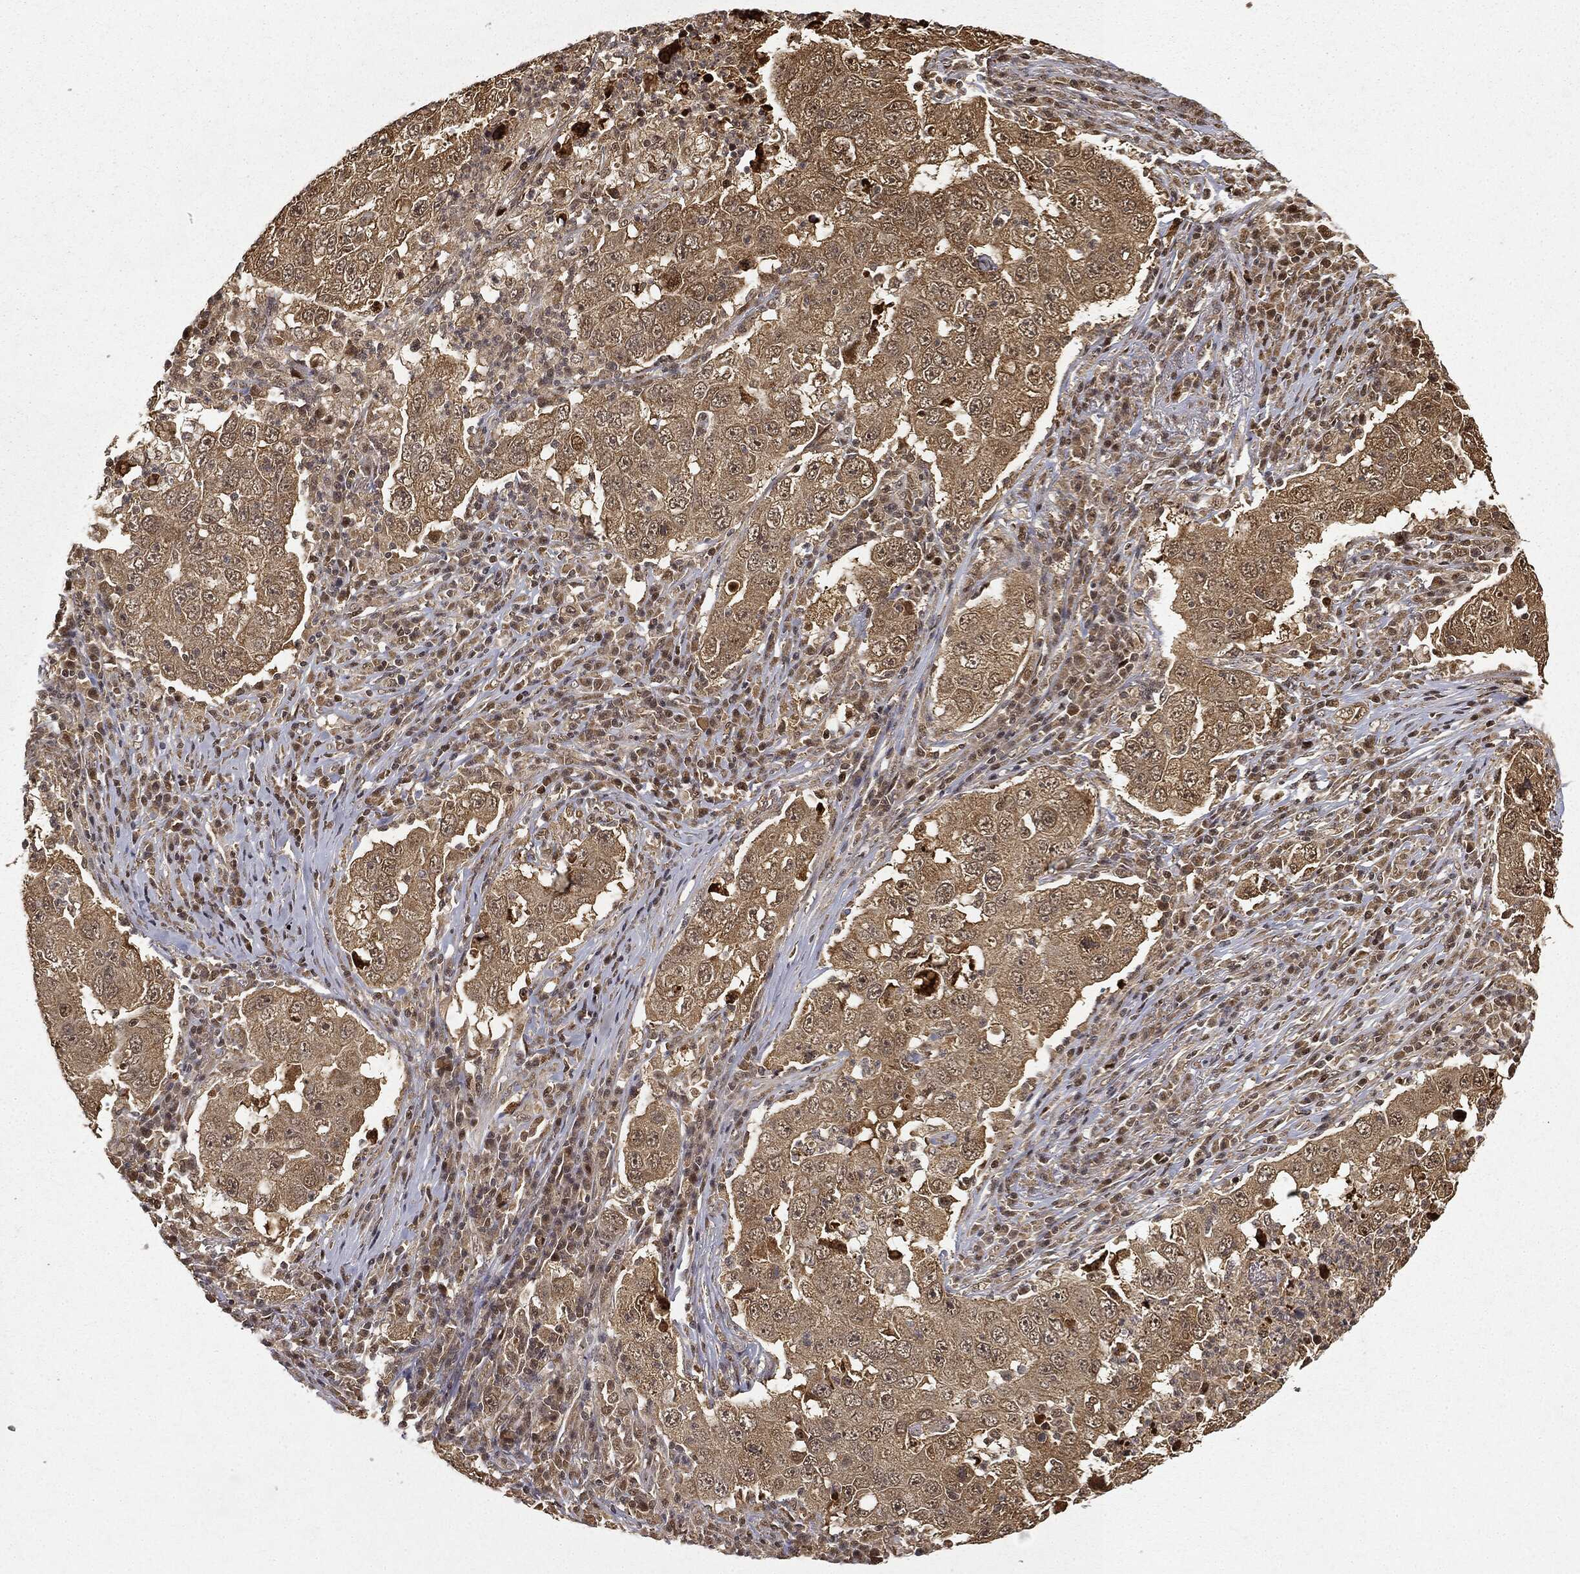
{"staining": {"intensity": "moderate", "quantity": ">75%", "location": "cytoplasmic/membranous"}, "tissue": "lung cancer", "cell_type": "Tumor cells", "image_type": "cancer", "snomed": [{"axis": "morphology", "description": "Adenocarcinoma, NOS"}, {"axis": "topography", "description": "Lung"}], "caption": "A micrograph showing moderate cytoplasmic/membranous staining in about >75% of tumor cells in lung cancer, as visualized by brown immunohistochemical staining.", "gene": "ZNHIT6", "patient": {"sex": "male", "age": 73}}